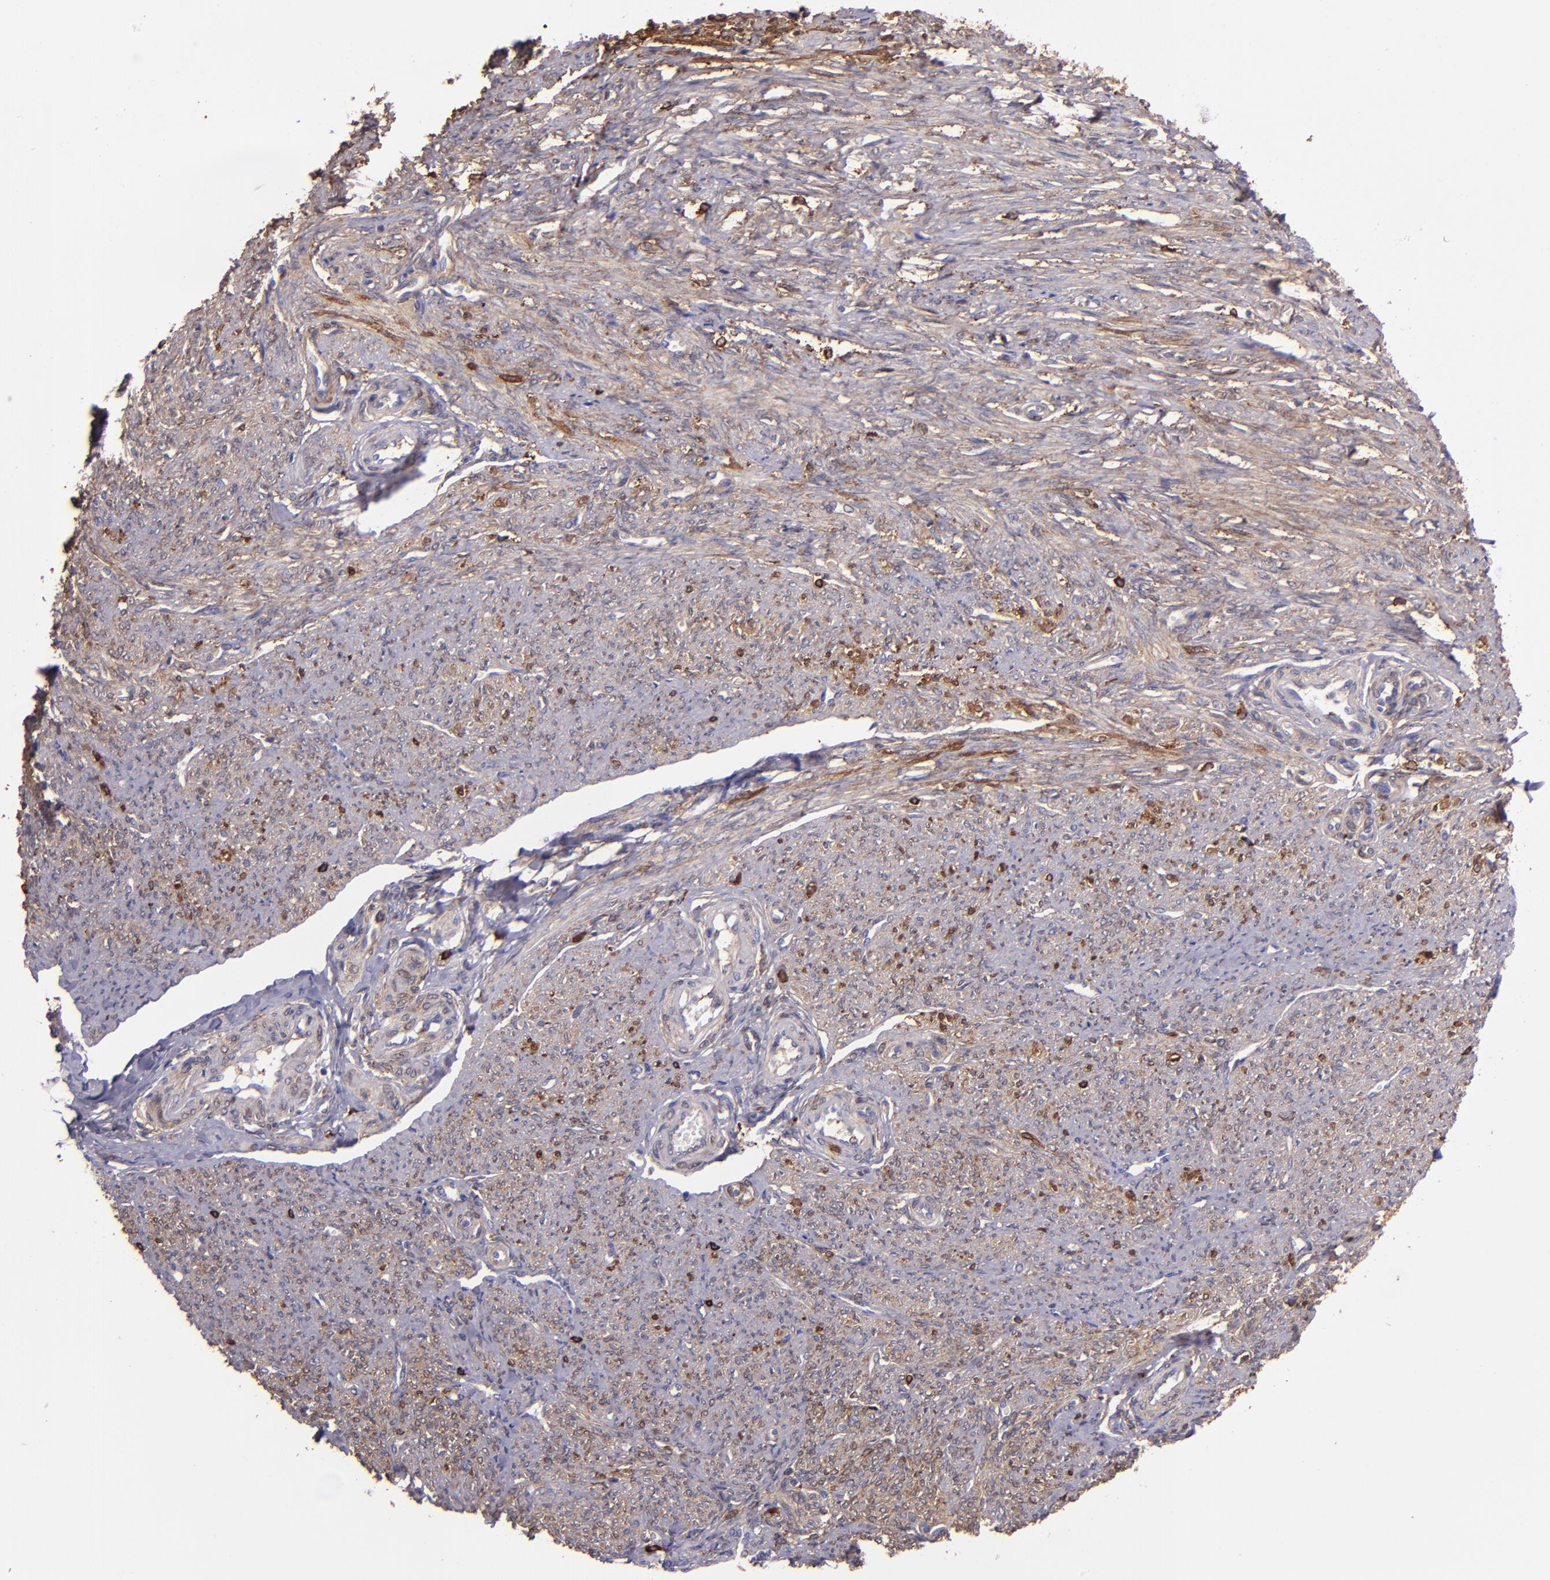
{"staining": {"intensity": "weak", "quantity": ">75%", "location": "cytoplasmic/membranous"}, "tissue": "smooth muscle", "cell_type": "Smooth muscle cells", "image_type": "normal", "snomed": [{"axis": "morphology", "description": "Normal tissue, NOS"}, {"axis": "topography", "description": "Smooth muscle"}], "caption": "Benign smooth muscle was stained to show a protein in brown. There is low levels of weak cytoplasmic/membranous expression in approximately >75% of smooth muscle cells. (DAB = brown stain, brightfield microscopy at high magnification).", "gene": "WASH6P", "patient": {"sex": "female", "age": 65}}